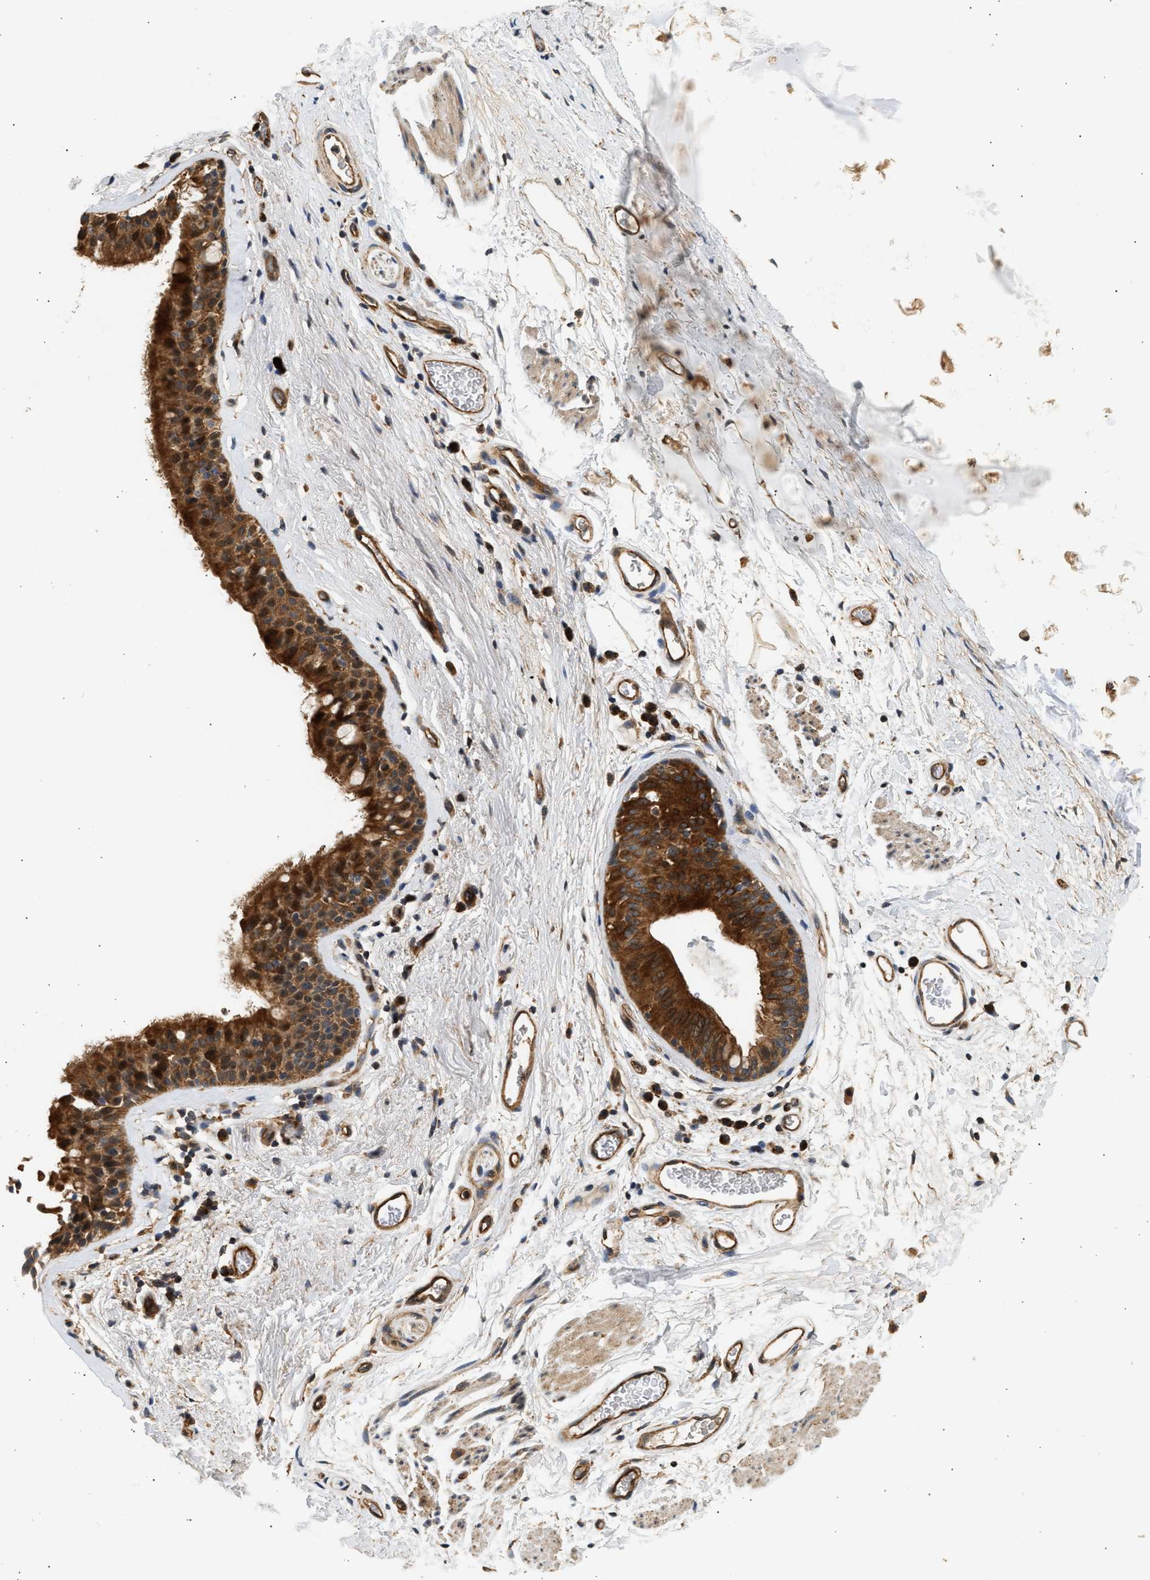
{"staining": {"intensity": "strong", "quantity": ">75%", "location": "cytoplasmic/membranous"}, "tissue": "bronchus", "cell_type": "Respiratory epithelial cells", "image_type": "normal", "snomed": [{"axis": "morphology", "description": "Normal tissue, NOS"}, {"axis": "topography", "description": "Cartilage tissue"}, {"axis": "topography", "description": "Bronchus"}], "caption": "Immunohistochemistry (DAB (3,3'-diaminobenzidine)) staining of unremarkable human bronchus demonstrates strong cytoplasmic/membranous protein staining in about >75% of respiratory epithelial cells. (Brightfield microscopy of DAB IHC at high magnification).", "gene": "DUSP14", "patient": {"sex": "female", "age": 53}}